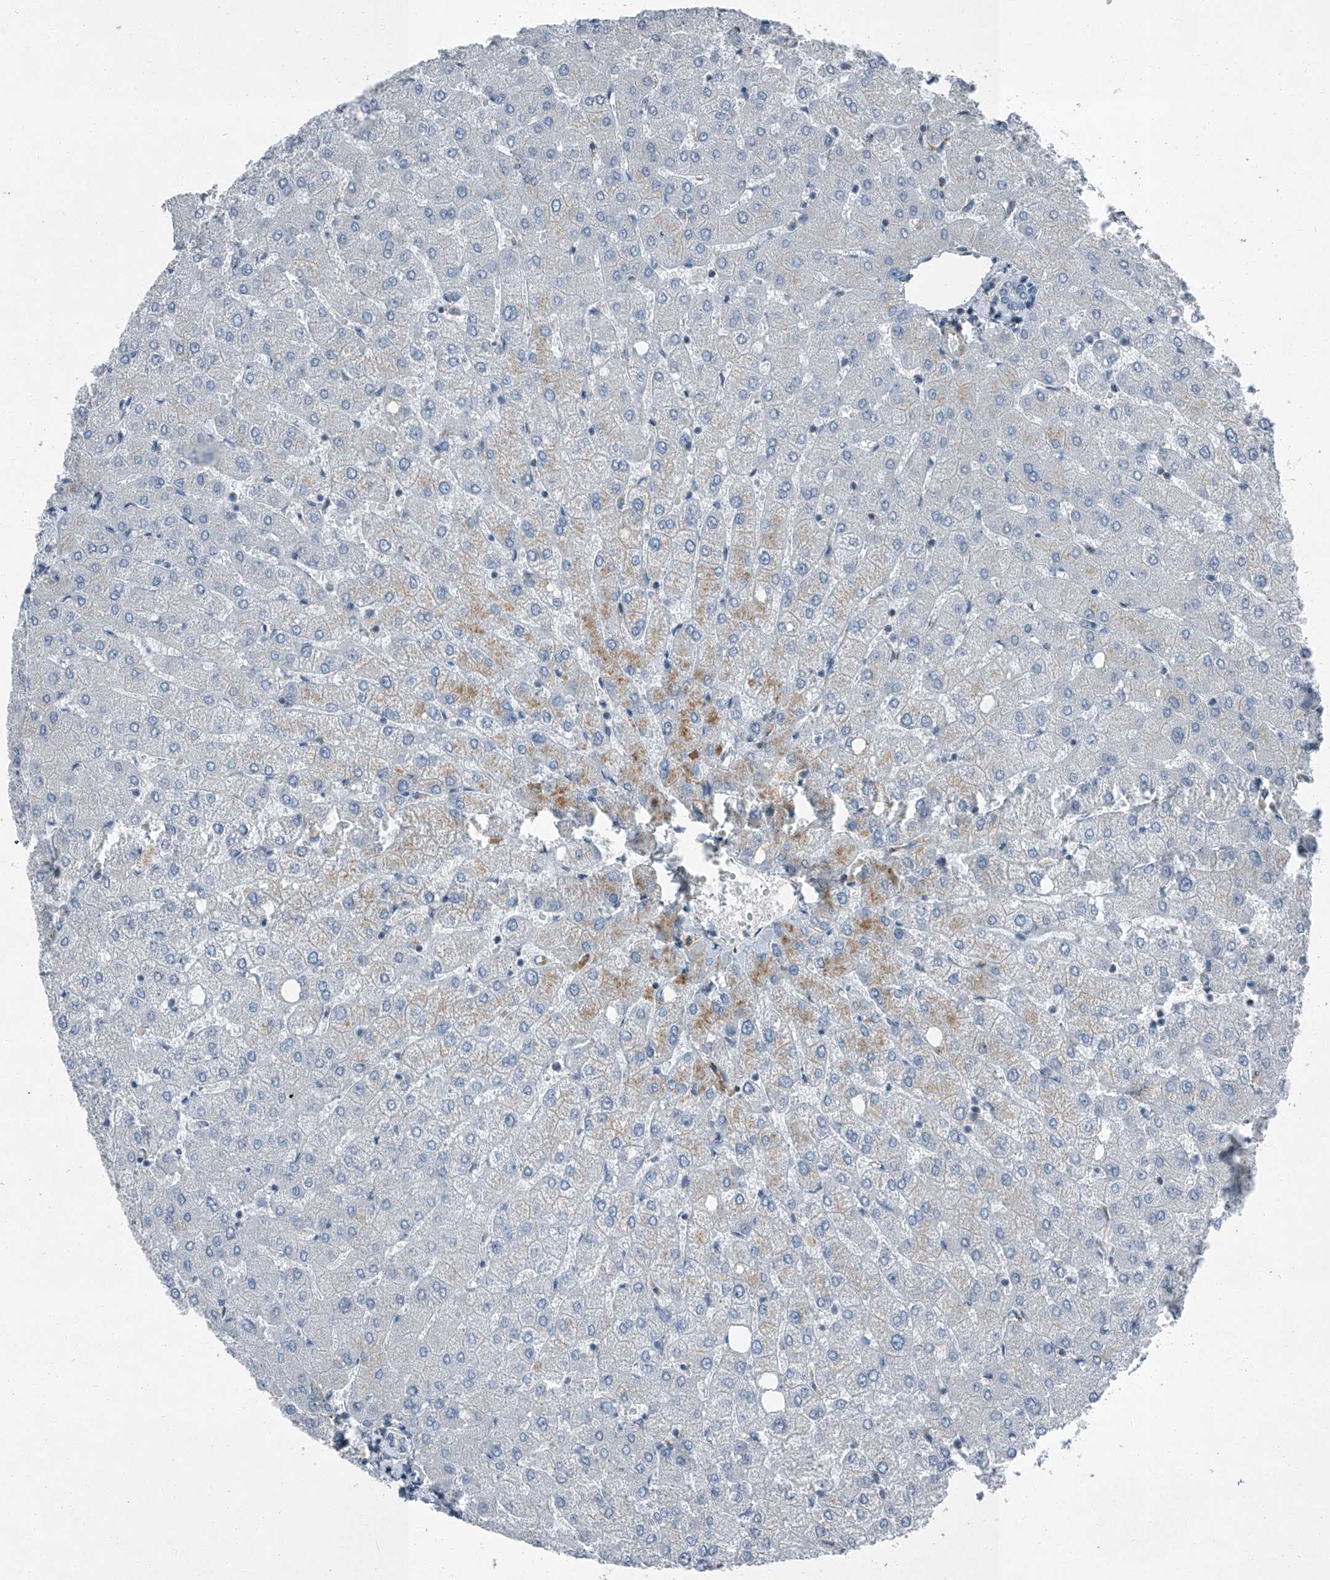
{"staining": {"intensity": "negative", "quantity": "none", "location": "none"}, "tissue": "liver", "cell_type": "Cholangiocytes", "image_type": "normal", "snomed": [{"axis": "morphology", "description": "Normal tissue, NOS"}, {"axis": "topography", "description": "Liver"}], "caption": "IHC photomicrograph of unremarkable liver: human liver stained with DAB displays no significant protein expression in cholangiocytes. The staining was performed using DAB to visualize the protein expression in brown, while the nuclei were stained in blue with hematoxylin (Magnification: 20x).", "gene": "CHRNA7", "patient": {"sex": "female", "age": 54}}